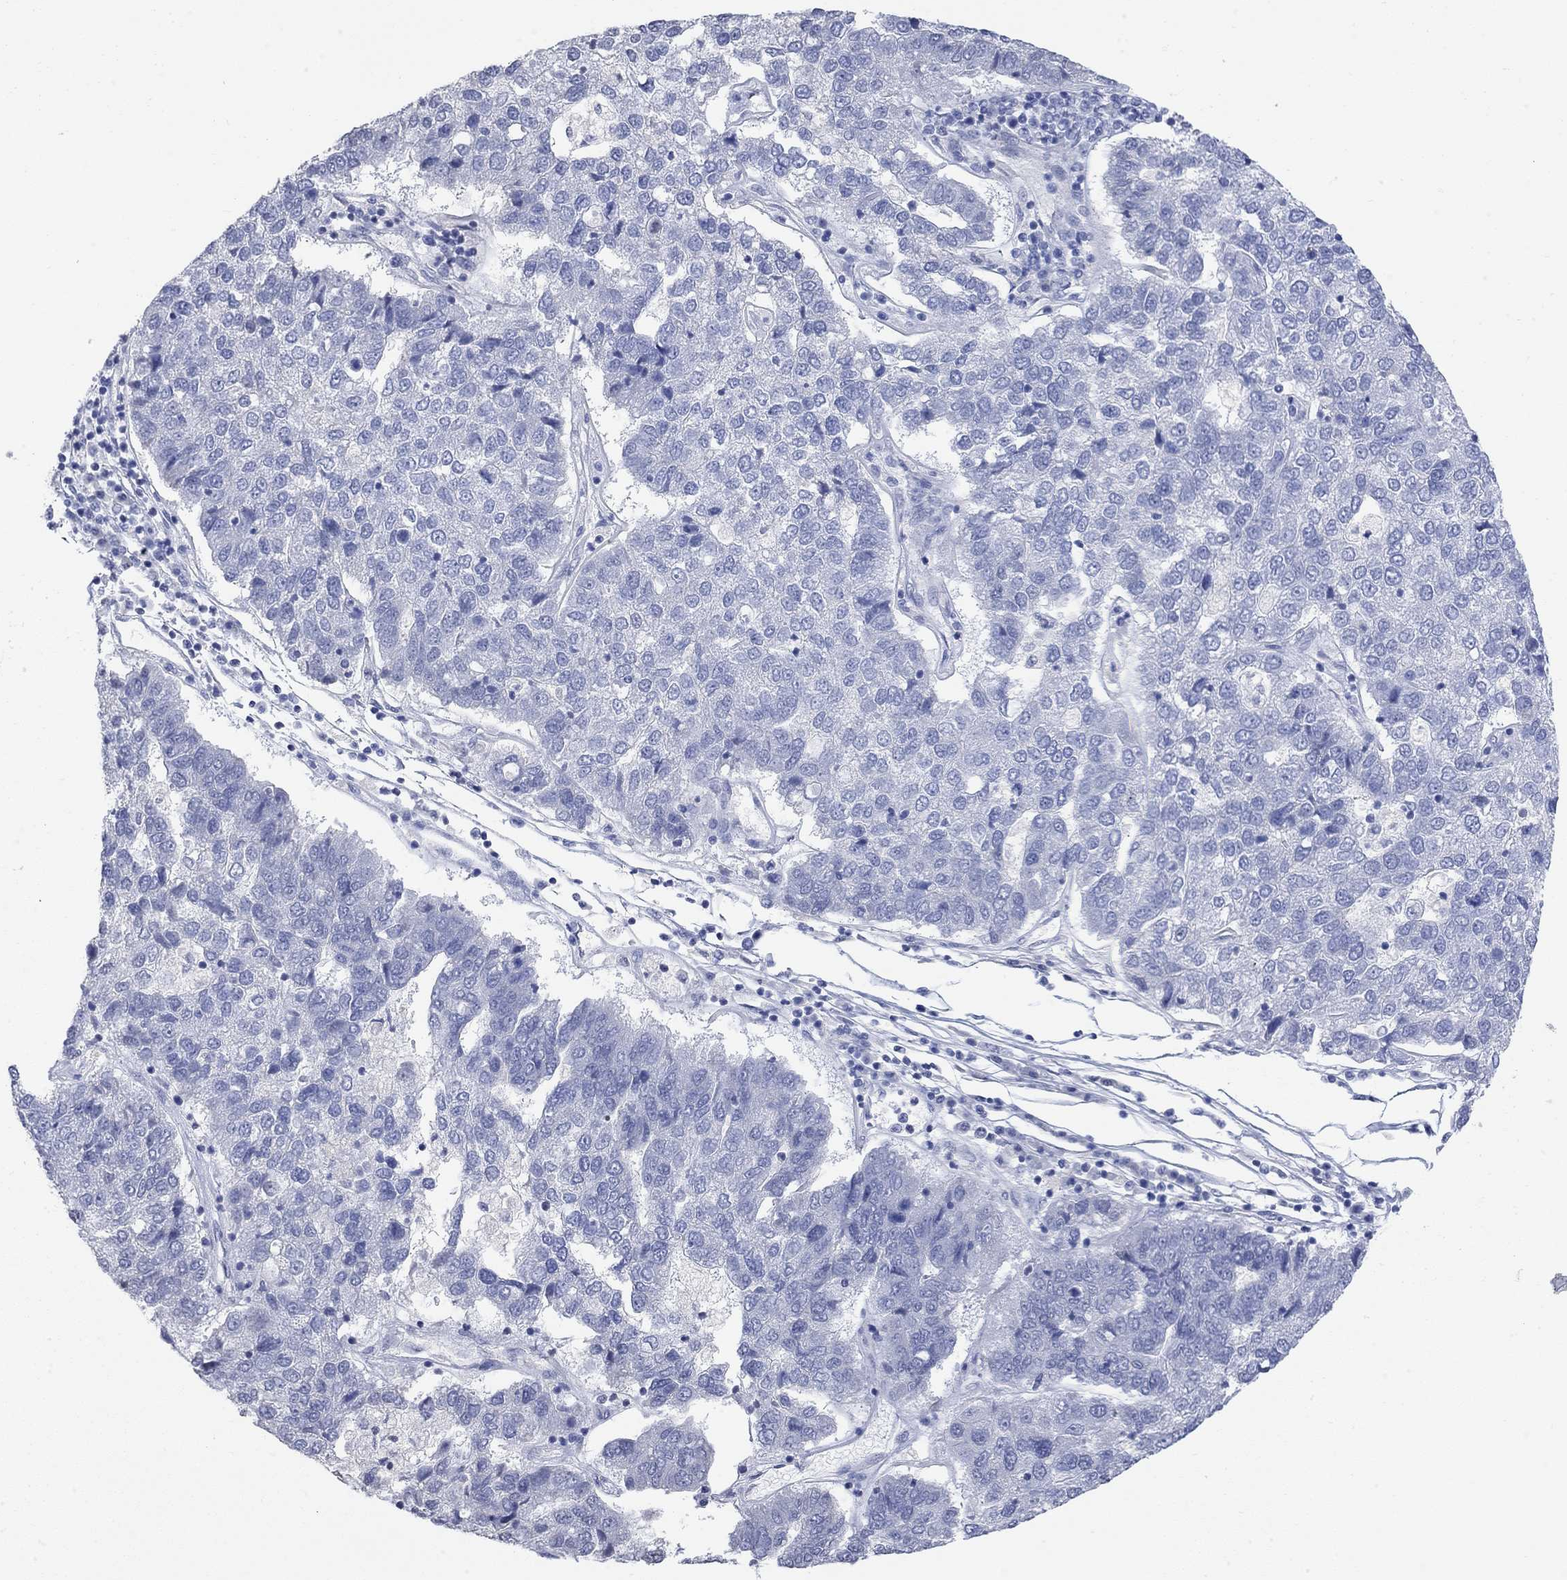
{"staining": {"intensity": "negative", "quantity": "none", "location": "none"}, "tissue": "pancreatic cancer", "cell_type": "Tumor cells", "image_type": "cancer", "snomed": [{"axis": "morphology", "description": "Adenocarcinoma, NOS"}, {"axis": "topography", "description": "Pancreas"}], "caption": "The immunohistochemistry (IHC) image has no significant staining in tumor cells of pancreatic adenocarcinoma tissue. (DAB immunohistochemistry with hematoxylin counter stain).", "gene": "TMEM255A", "patient": {"sex": "female", "age": 61}}